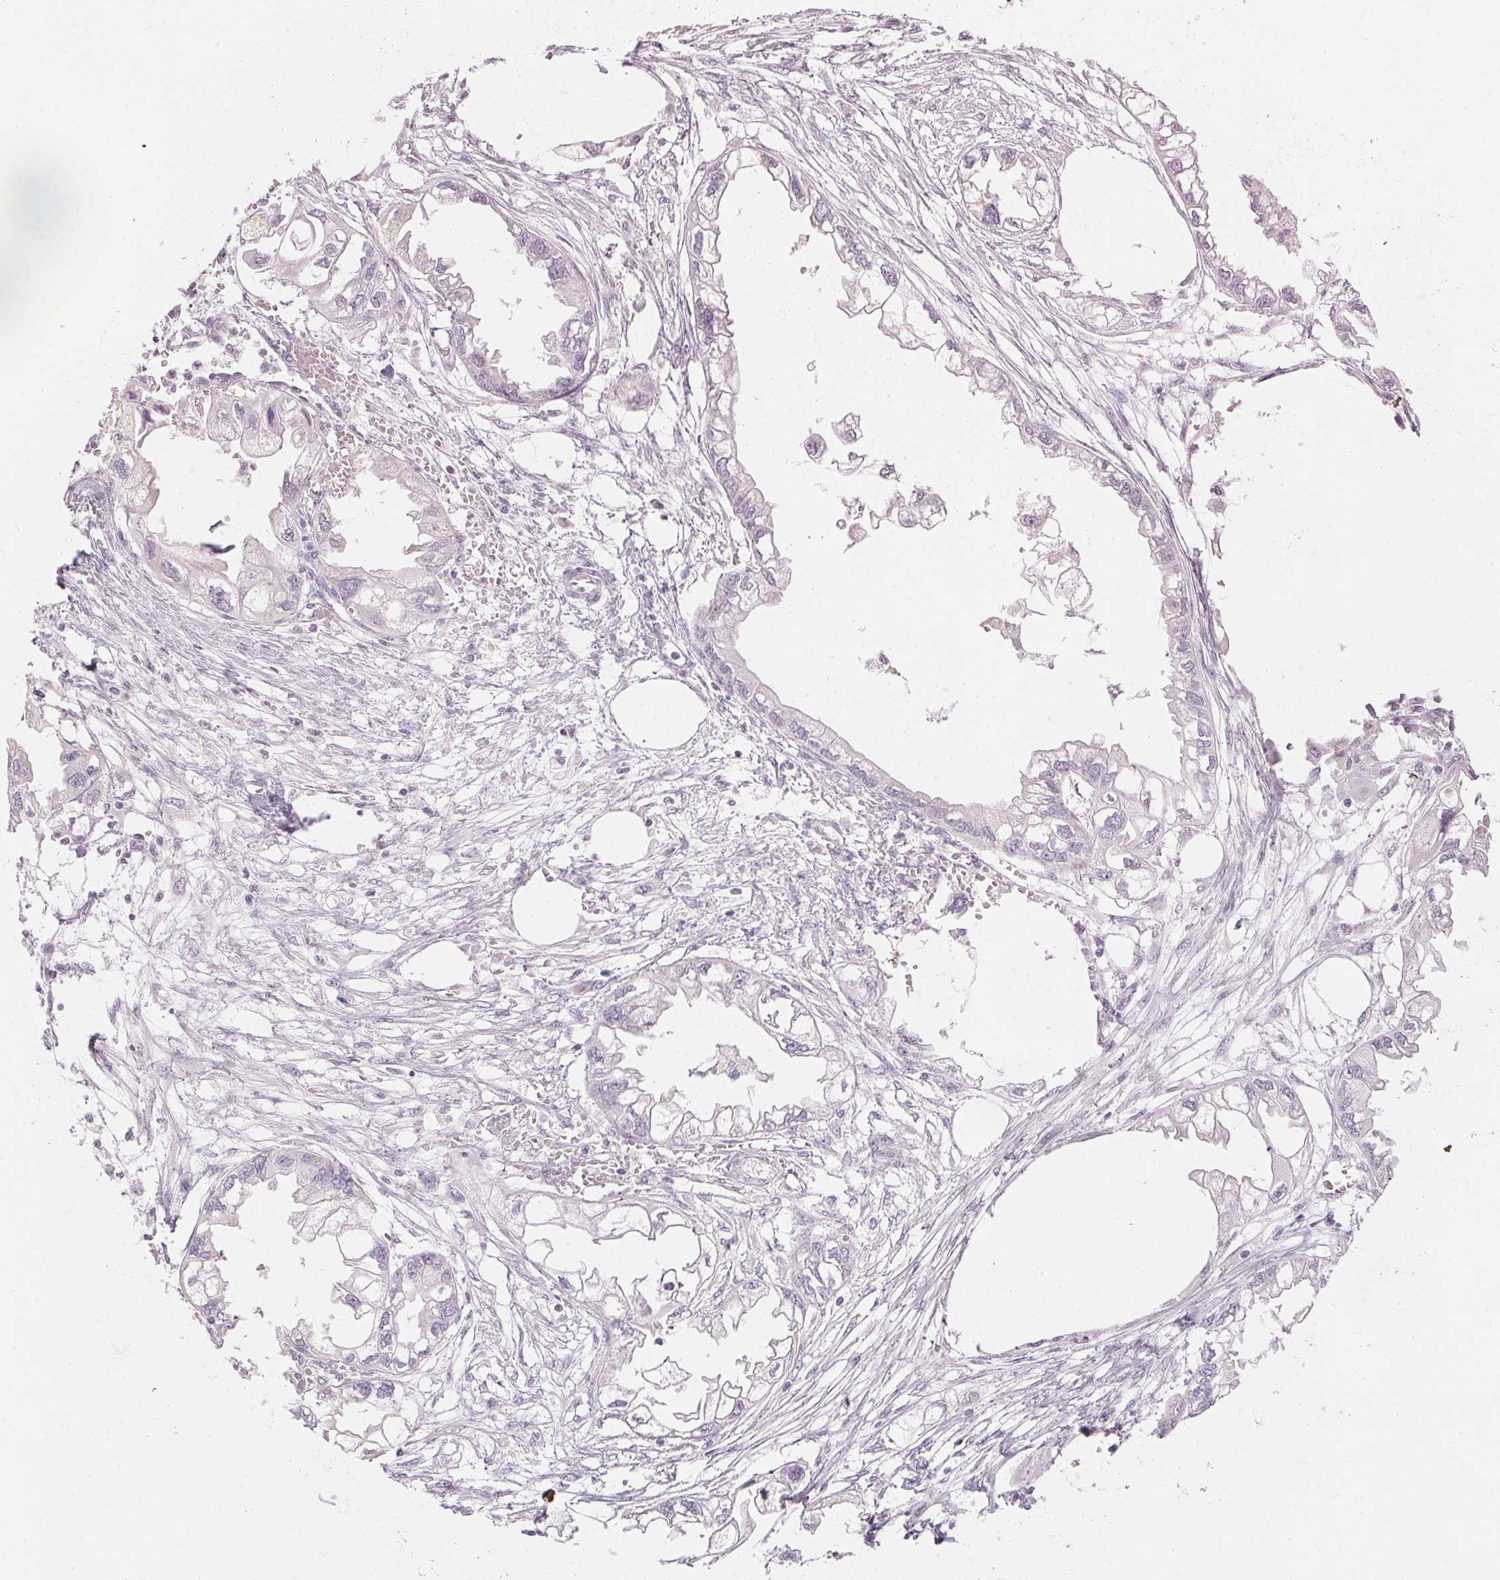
{"staining": {"intensity": "negative", "quantity": "none", "location": "none"}, "tissue": "endometrial cancer", "cell_type": "Tumor cells", "image_type": "cancer", "snomed": [{"axis": "morphology", "description": "Adenocarcinoma, NOS"}, {"axis": "morphology", "description": "Adenocarcinoma, metastatic, NOS"}, {"axis": "topography", "description": "Adipose tissue"}, {"axis": "topography", "description": "Endometrium"}], "caption": "Human endometrial cancer (metastatic adenocarcinoma) stained for a protein using IHC displays no positivity in tumor cells.", "gene": "TMEM72", "patient": {"sex": "female", "age": 67}}